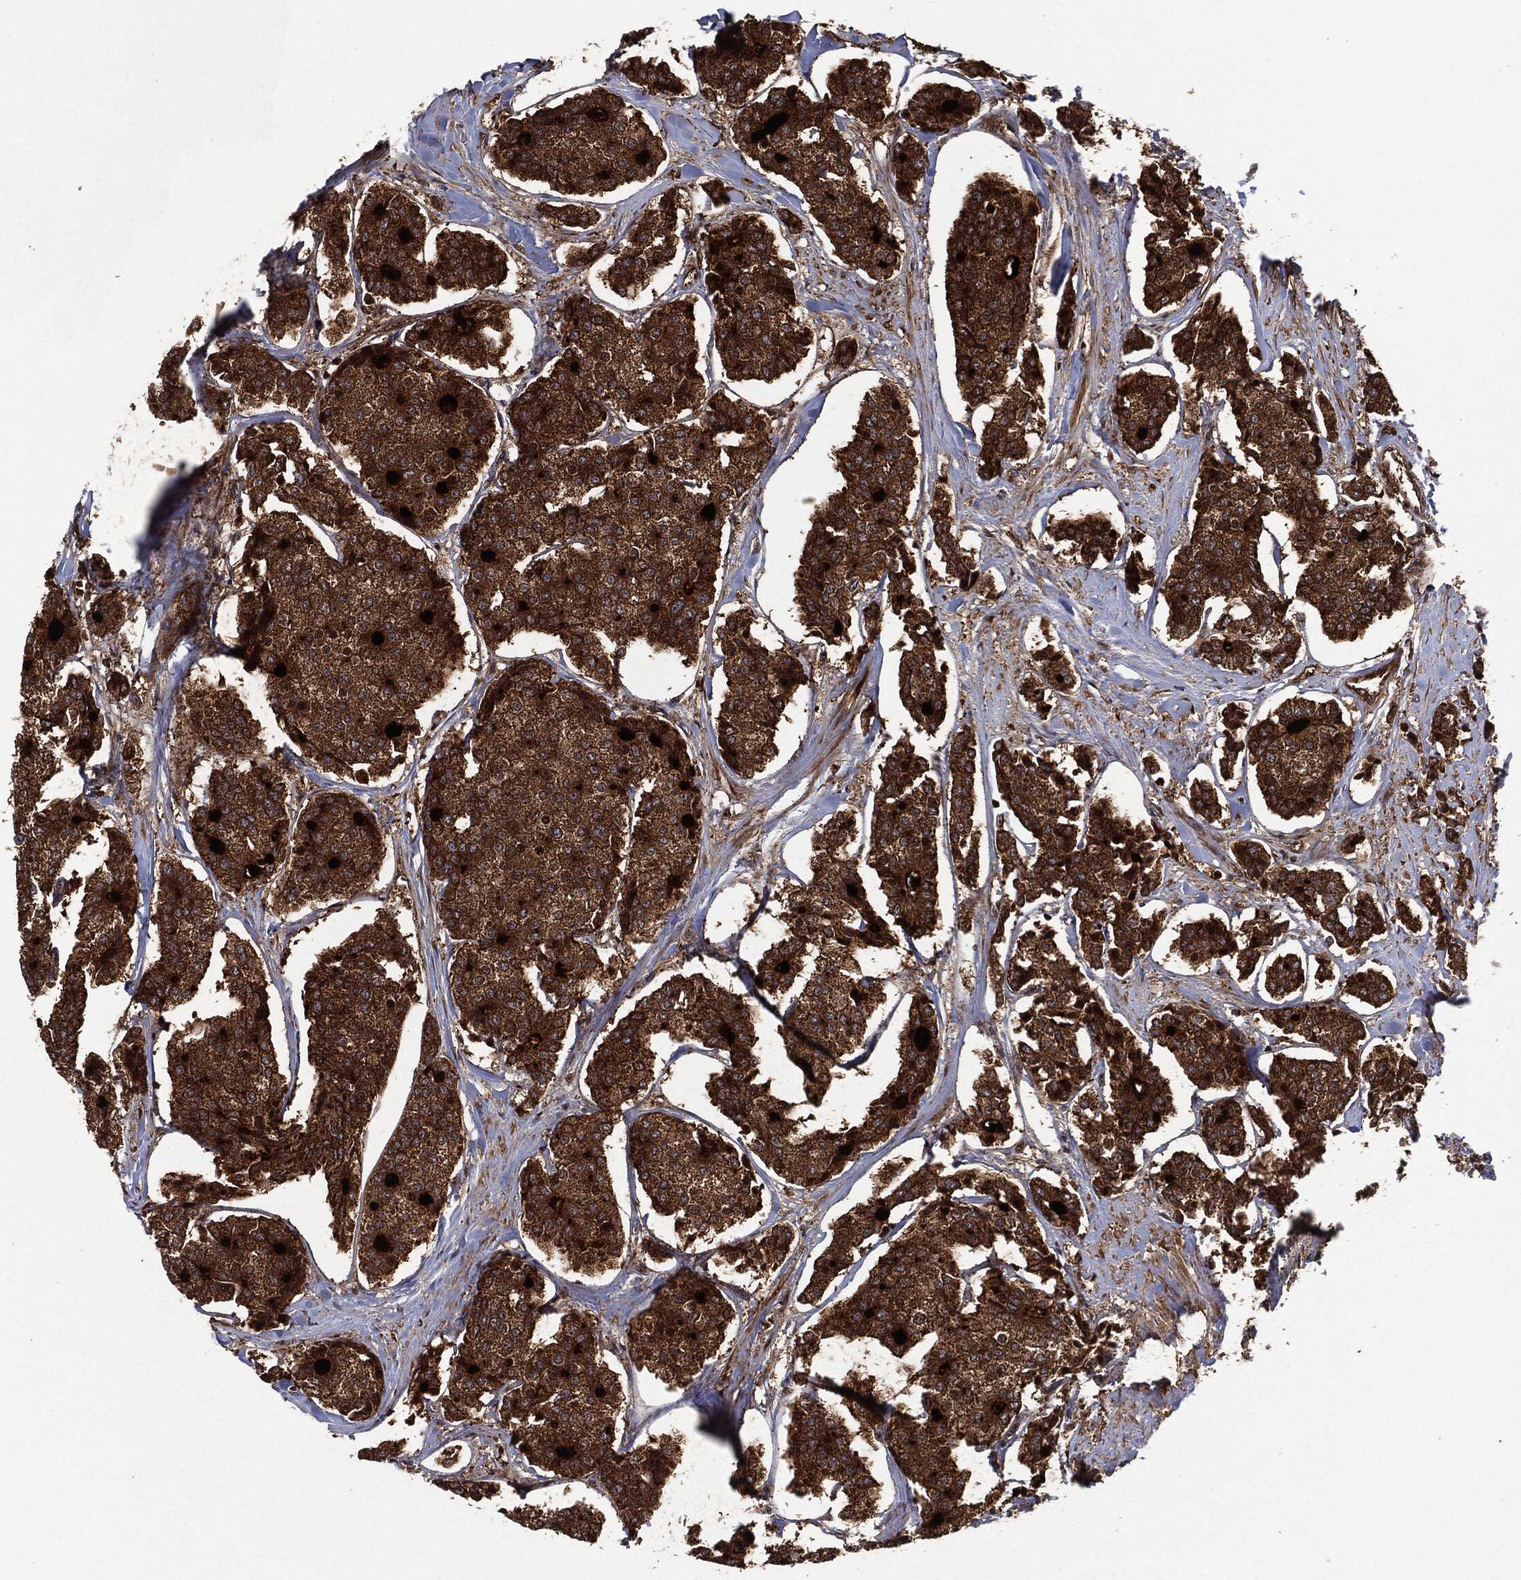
{"staining": {"intensity": "strong", "quantity": ">75%", "location": "cytoplasmic/membranous"}, "tissue": "carcinoid", "cell_type": "Tumor cells", "image_type": "cancer", "snomed": [{"axis": "morphology", "description": "Carcinoid, malignant, NOS"}, {"axis": "topography", "description": "Small intestine"}], "caption": "Carcinoid was stained to show a protein in brown. There is high levels of strong cytoplasmic/membranous positivity in approximately >75% of tumor cells.", "gene": "BCAR1", "patient": {"sex": "female", "age": 65}}